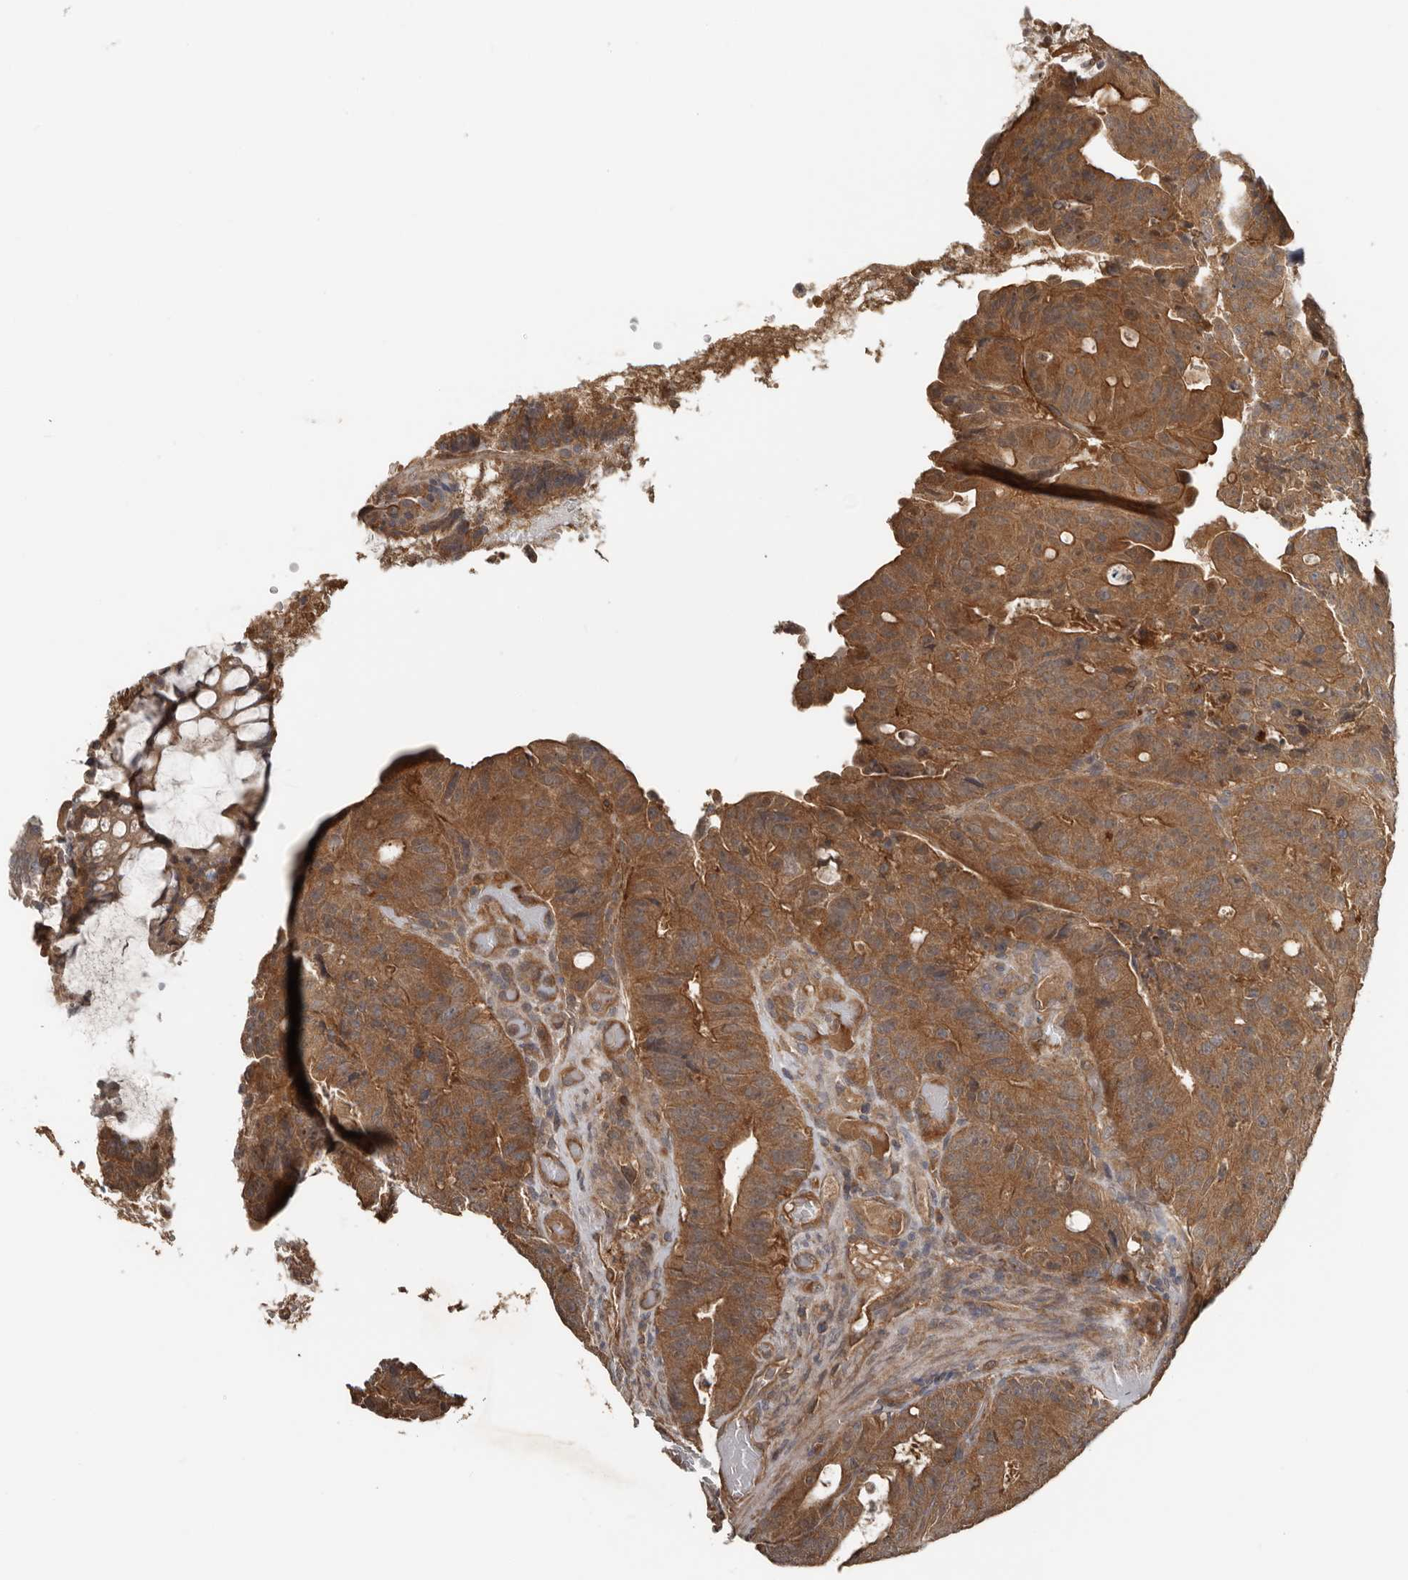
{"staining": {"intensity": "strong", "quantity": ">75%", "location": "cytoplasmic/membranous"}, "tissue": "colorectal cancer", "cell_type": "Tumor cells", "image_type": "cancer", "snomed": [{"axis": "morphology", "description": "Adenocarcinoma, NOS"}, {"axis": "topography", "description": "Colon"}], "caption": "Colorectal adenocarcinoma was stained to show a protein in brown. There is high levels of strong cytoplasmic/membranous positivity in approximately >75% of tumor cells.", "gene": "DNAJB4", "patient": {"sex": "male", "age": 87}}